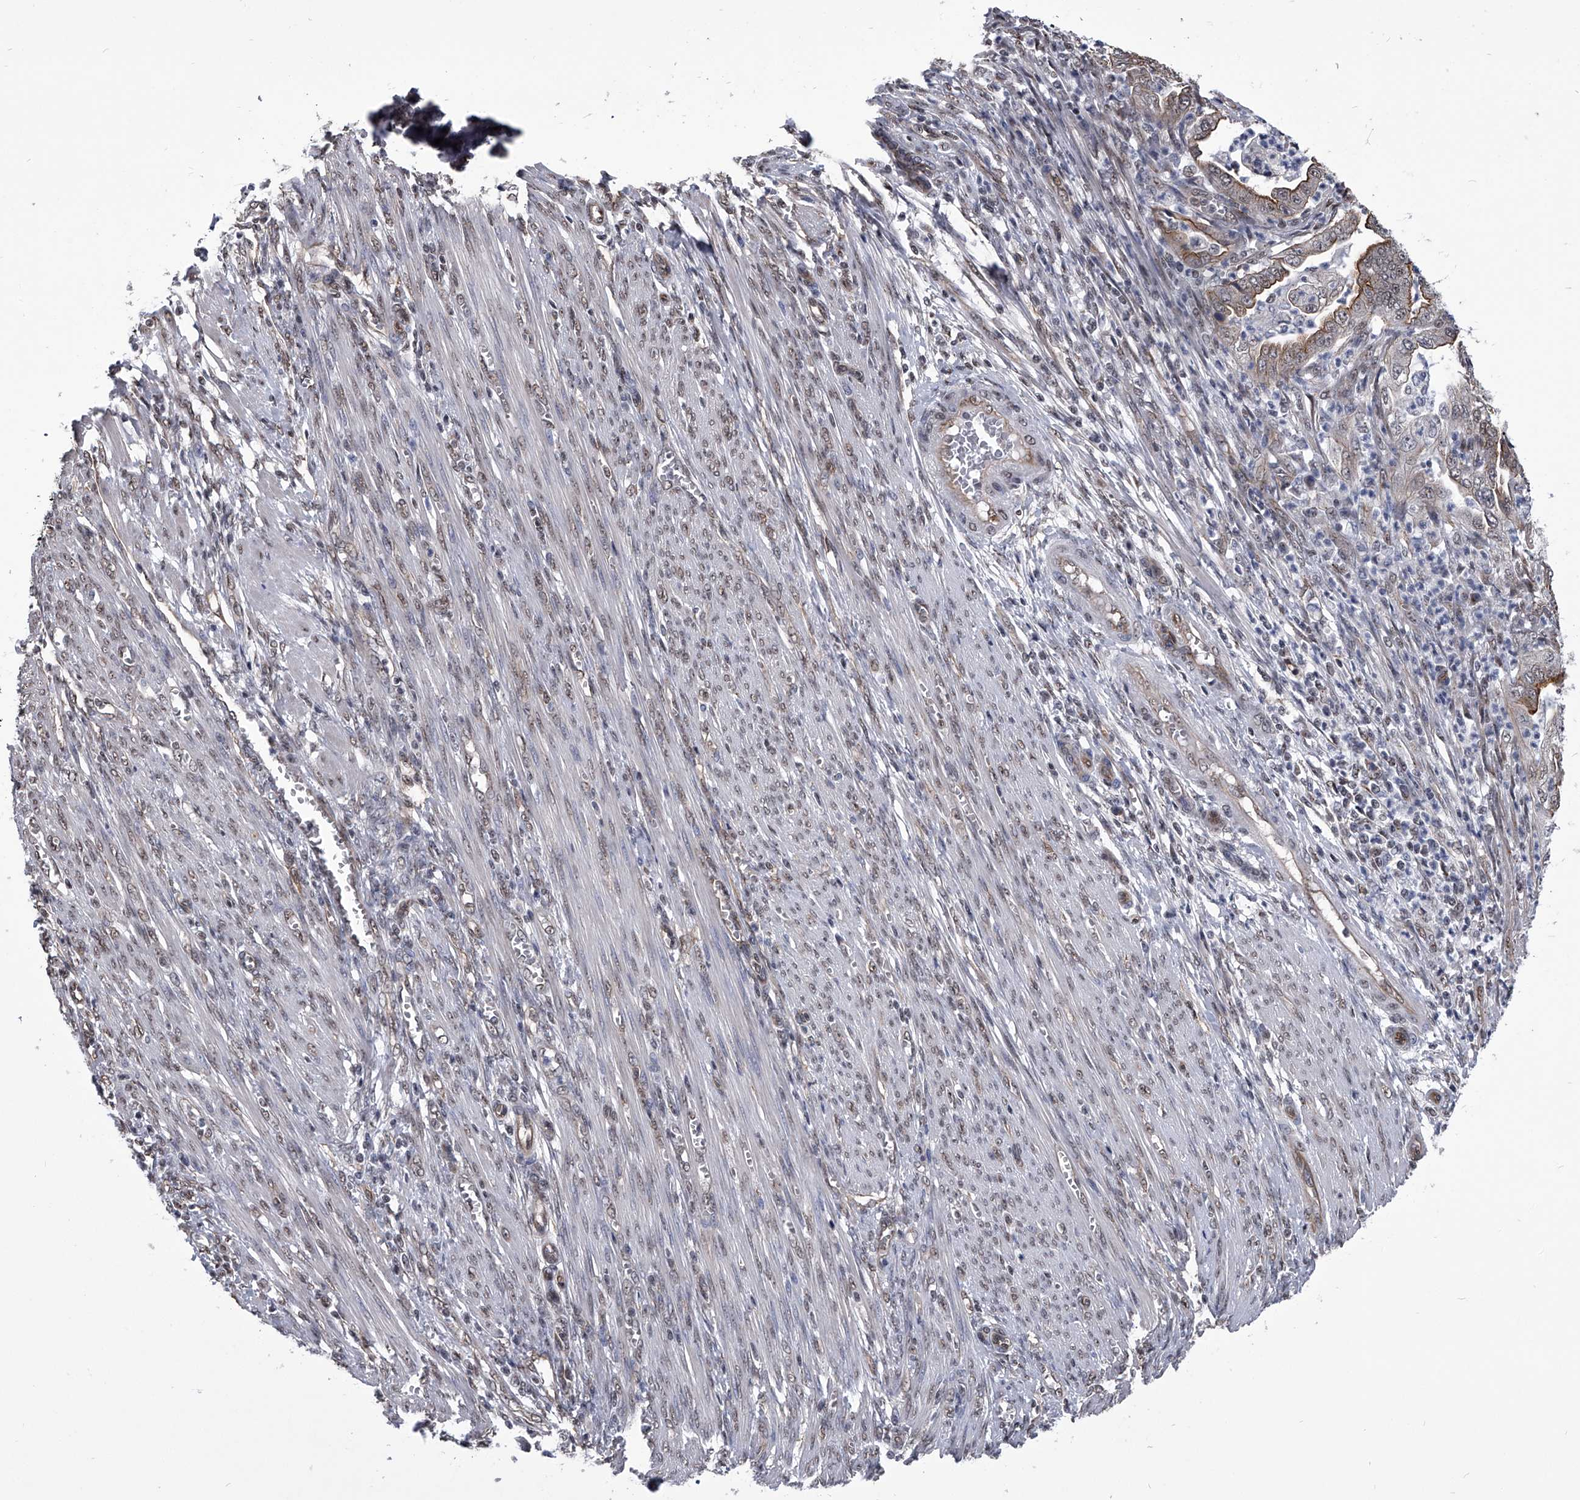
{"staining": {"intensity": "moderate", "quantity": ">75%", "location": "nuclear"}, "tissue": "endometrial cancer", "cell_type": "Tumor cells", "image_type": "cancer", "snomed": [{"axis": "morphology", "description": "Adenocarcinoma, NOS"}, {"axis": "topography", "description": "Endometrium"}], "caption": "Immunohistochemical staining of endometrial cancer (adenocarcinoma) displays moderate nuclear protein expression in approximately >75% of tumor cells.", "gene": "ZNF76", "patient": {"sex": "female", "age": 51}}